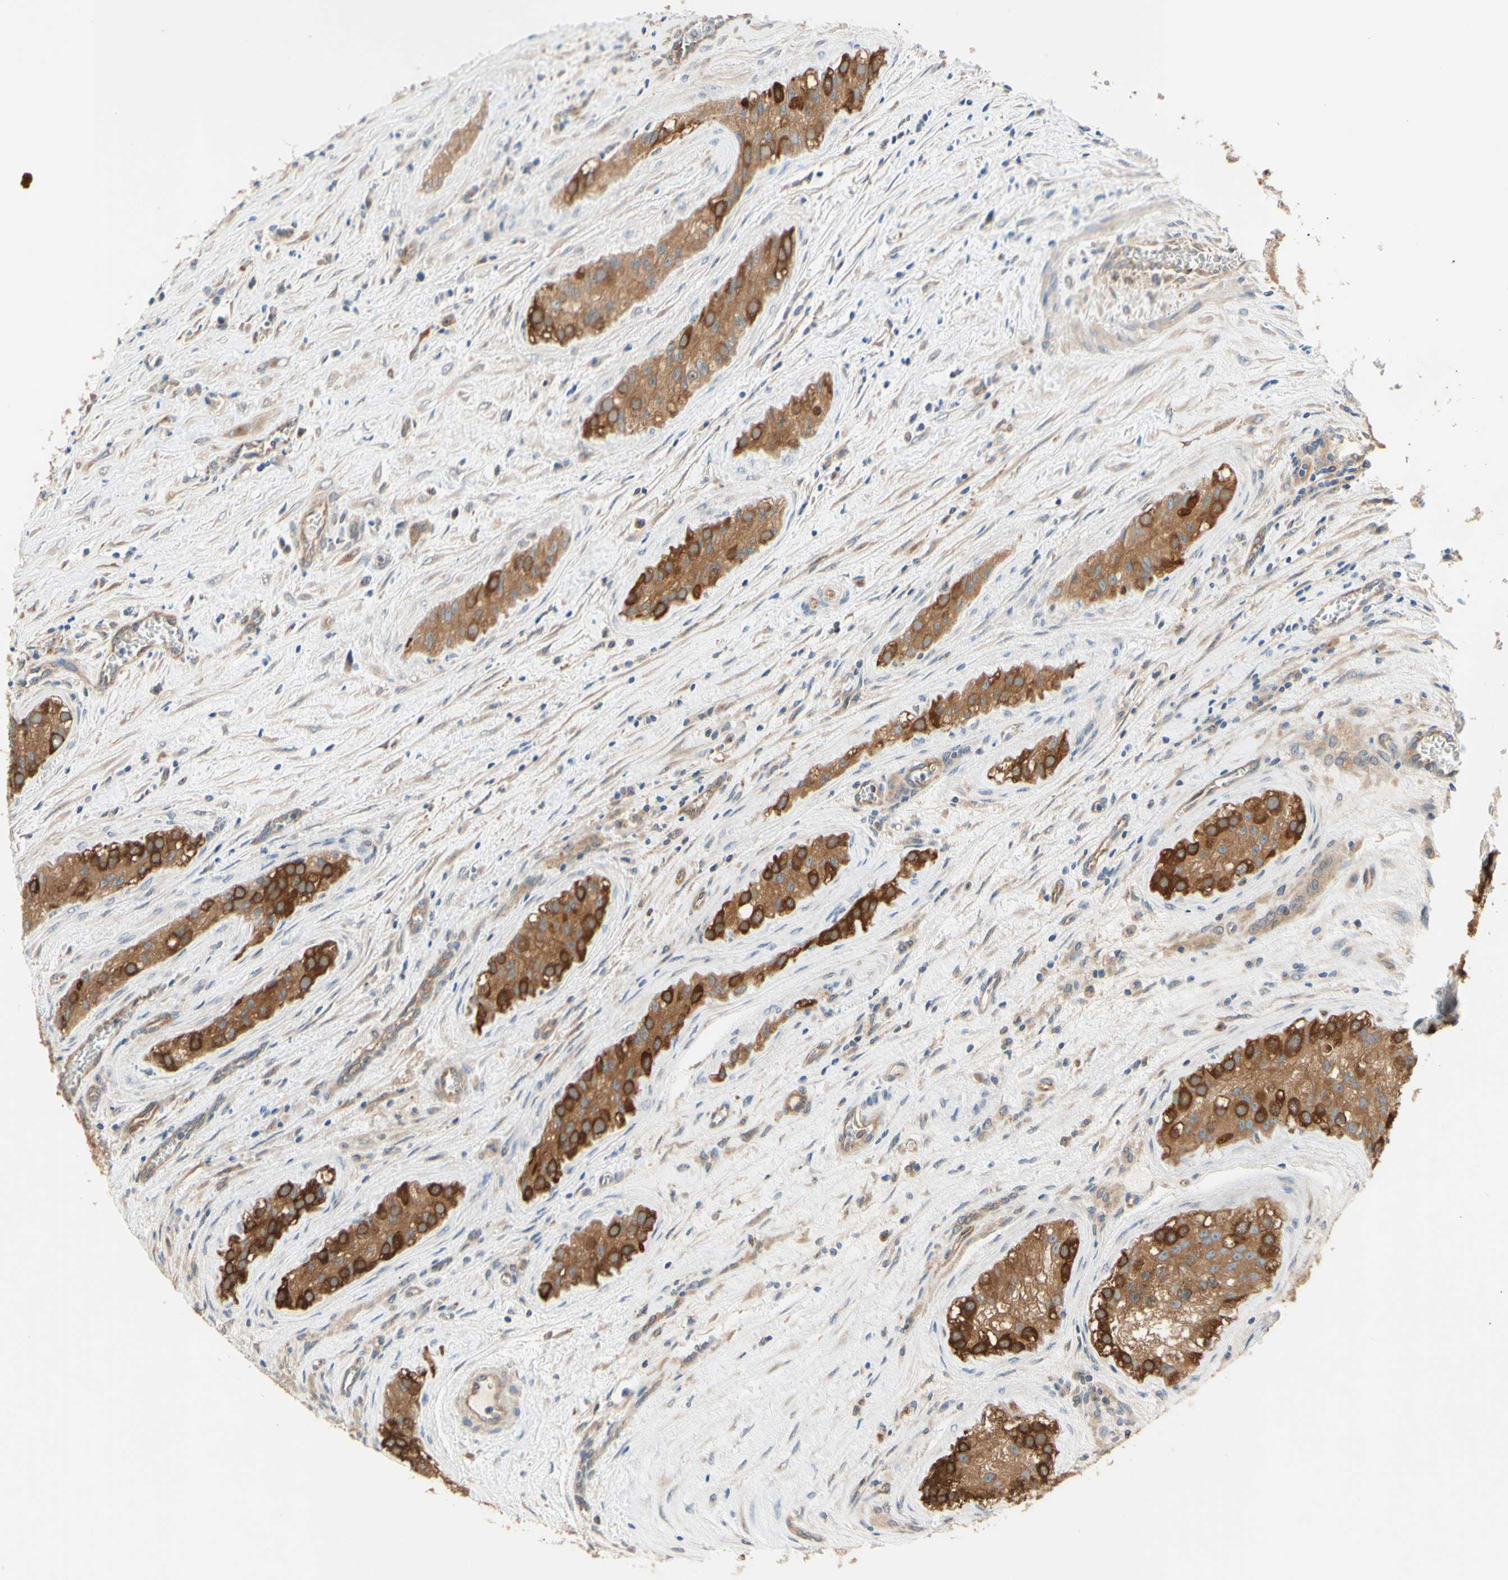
{"staining": {"intensity": "weak", "quantity": ">75%", "location": "cytoplasmic/membranous"}, "tissue": "testis cancer", "cell_type": "Tumor cells", "image_type": "cancer", "snomed": [{"axis": "morphology", "description": "Carcinoma, Embryonal, NOS"}, {"axis": "topography", "description": "Testis"}], "caption": "Tumor cells exhibit low levels of weak cytoplasmic/membranous positivity in approximately >75% of cells in testis embryonal carcinoma.", "gene": "DYNLRB1", "patient": {"sex": "male", "age": 28}}